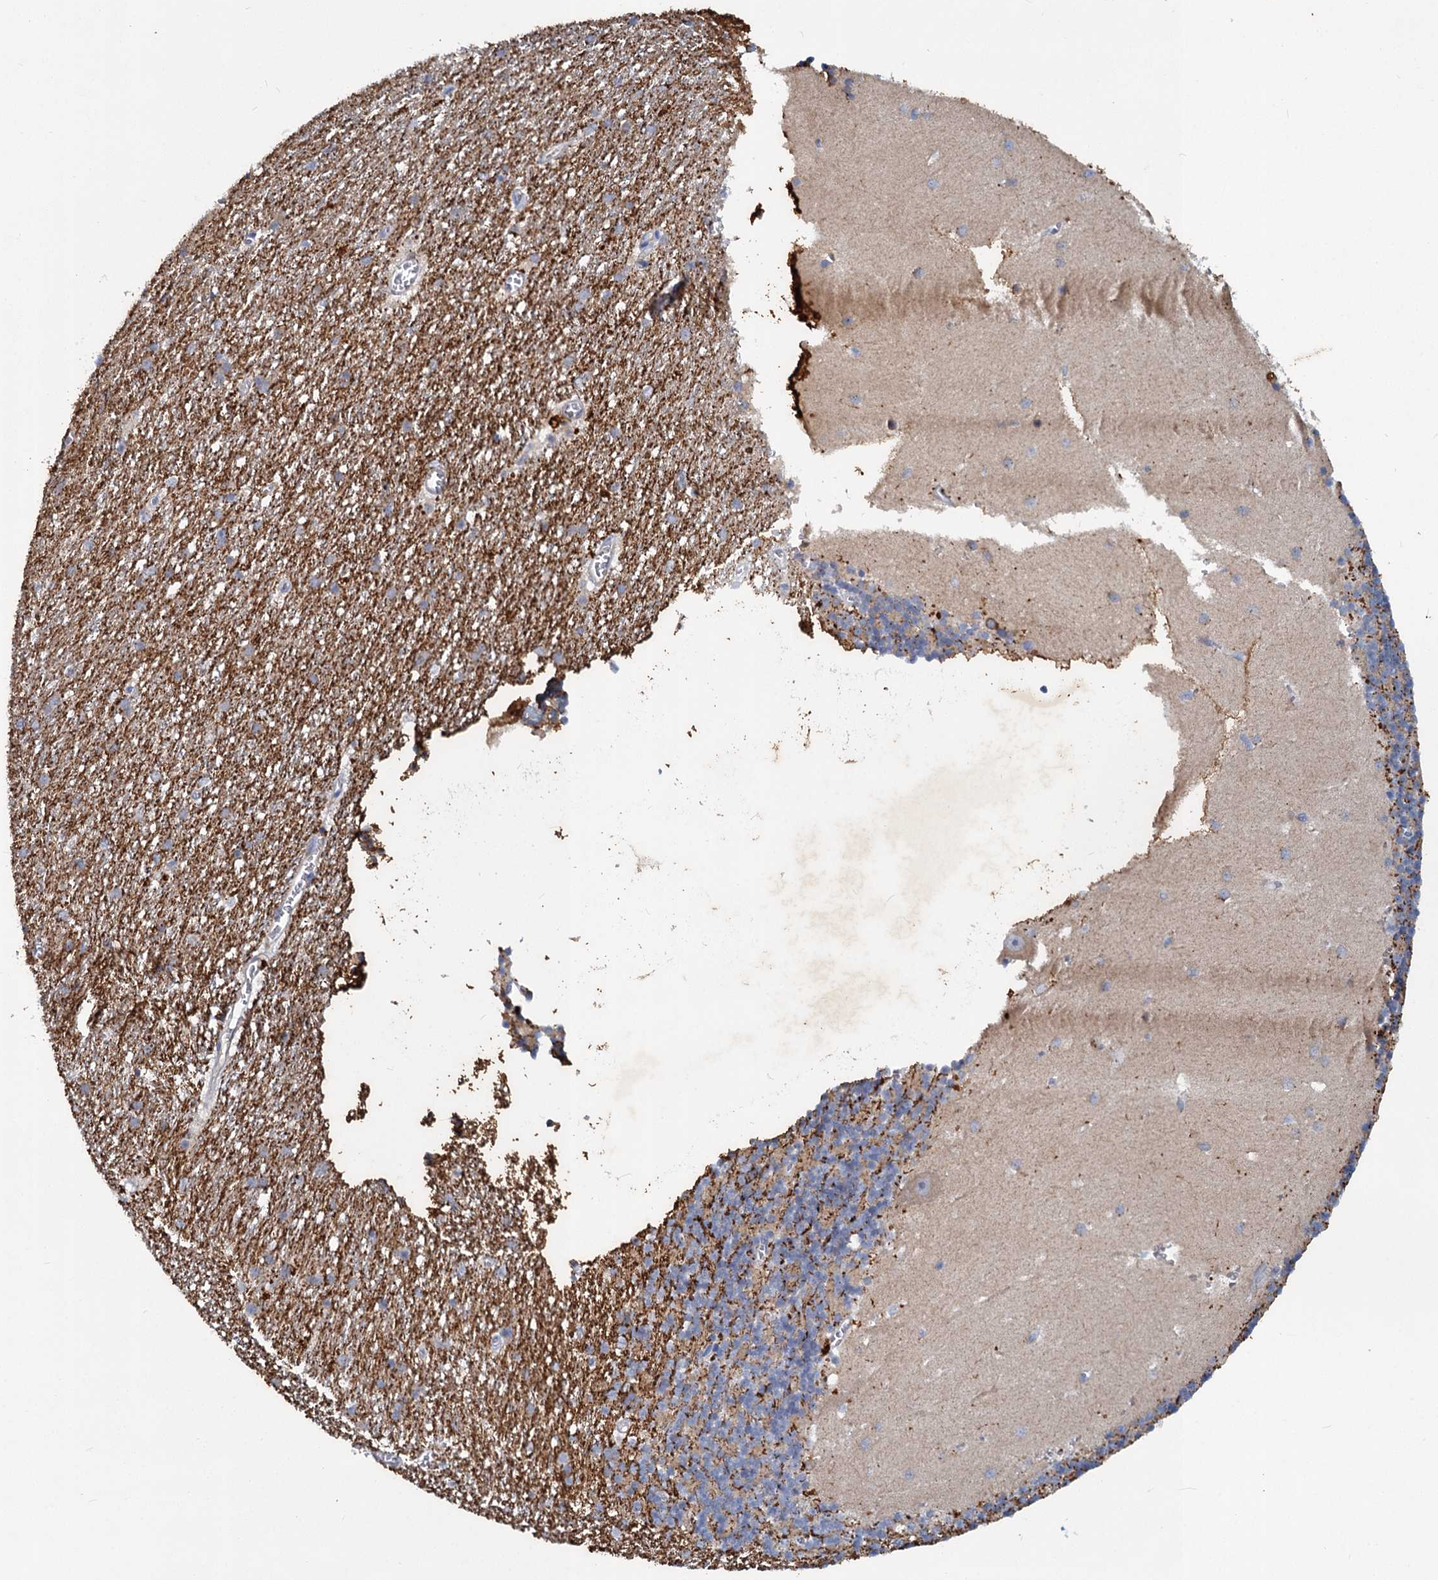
{"staining": {"intensity": "weak", "quantity": "<25%", "location": "cytoplasmic/membranous"}, "tissue": "cerebellum", "cell_type": "Cells in granular layer", "image_type": "normal", "snomed": [{"axis": "morphology", "description": "Normal tissue, NOS"}, {"axis": "topography", "description": "Cerebellum"}], "caption": "This is an IHC micrograph of benign human cerebellum. There is no staining in cells in granular layer.", "gene": "SLC2A7", "patient": {"sex": "male", "age": 54}}